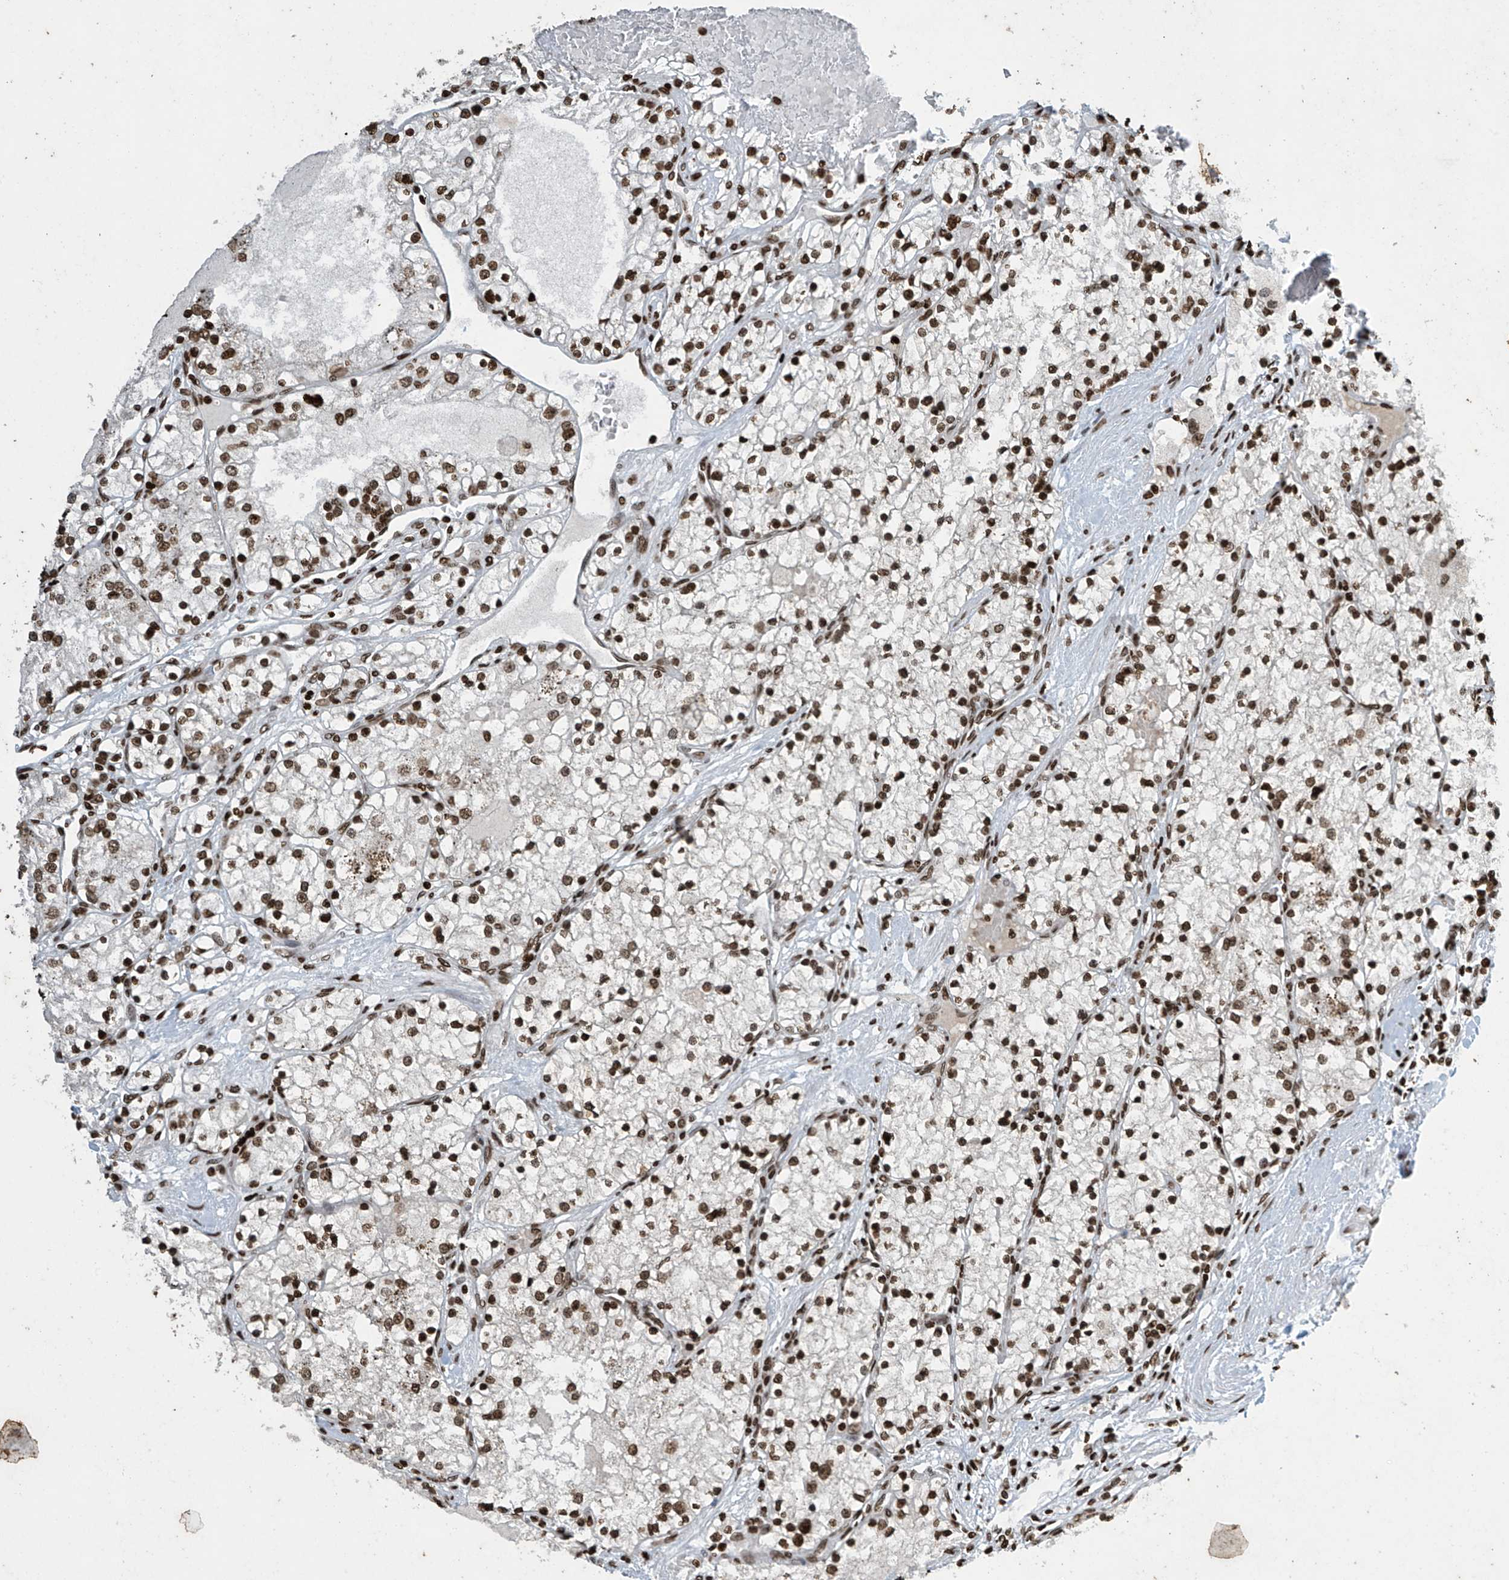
{"staining": {"intensity": "strong", "quantity": ">75%", "location": "nuclear"}, "tissue": "renal cancer", "cell_type": "Tumor cells", "image_type": "cancer", "snomed": [{"axis": "morphology", "description": "Normal tissue, NOS"}, {"axis": "morphology", "description": "Adenocarcinoma, NOS"}, {"axis": "topography", "description": "Kidney"}], "caption": "This is a histology image of immunohistochemistry staining of renal cancer, which shows strong staining in the nuclear of tumor cells.", "gene": "H4C16", "patient": {"sex": "male", "age": 68}}